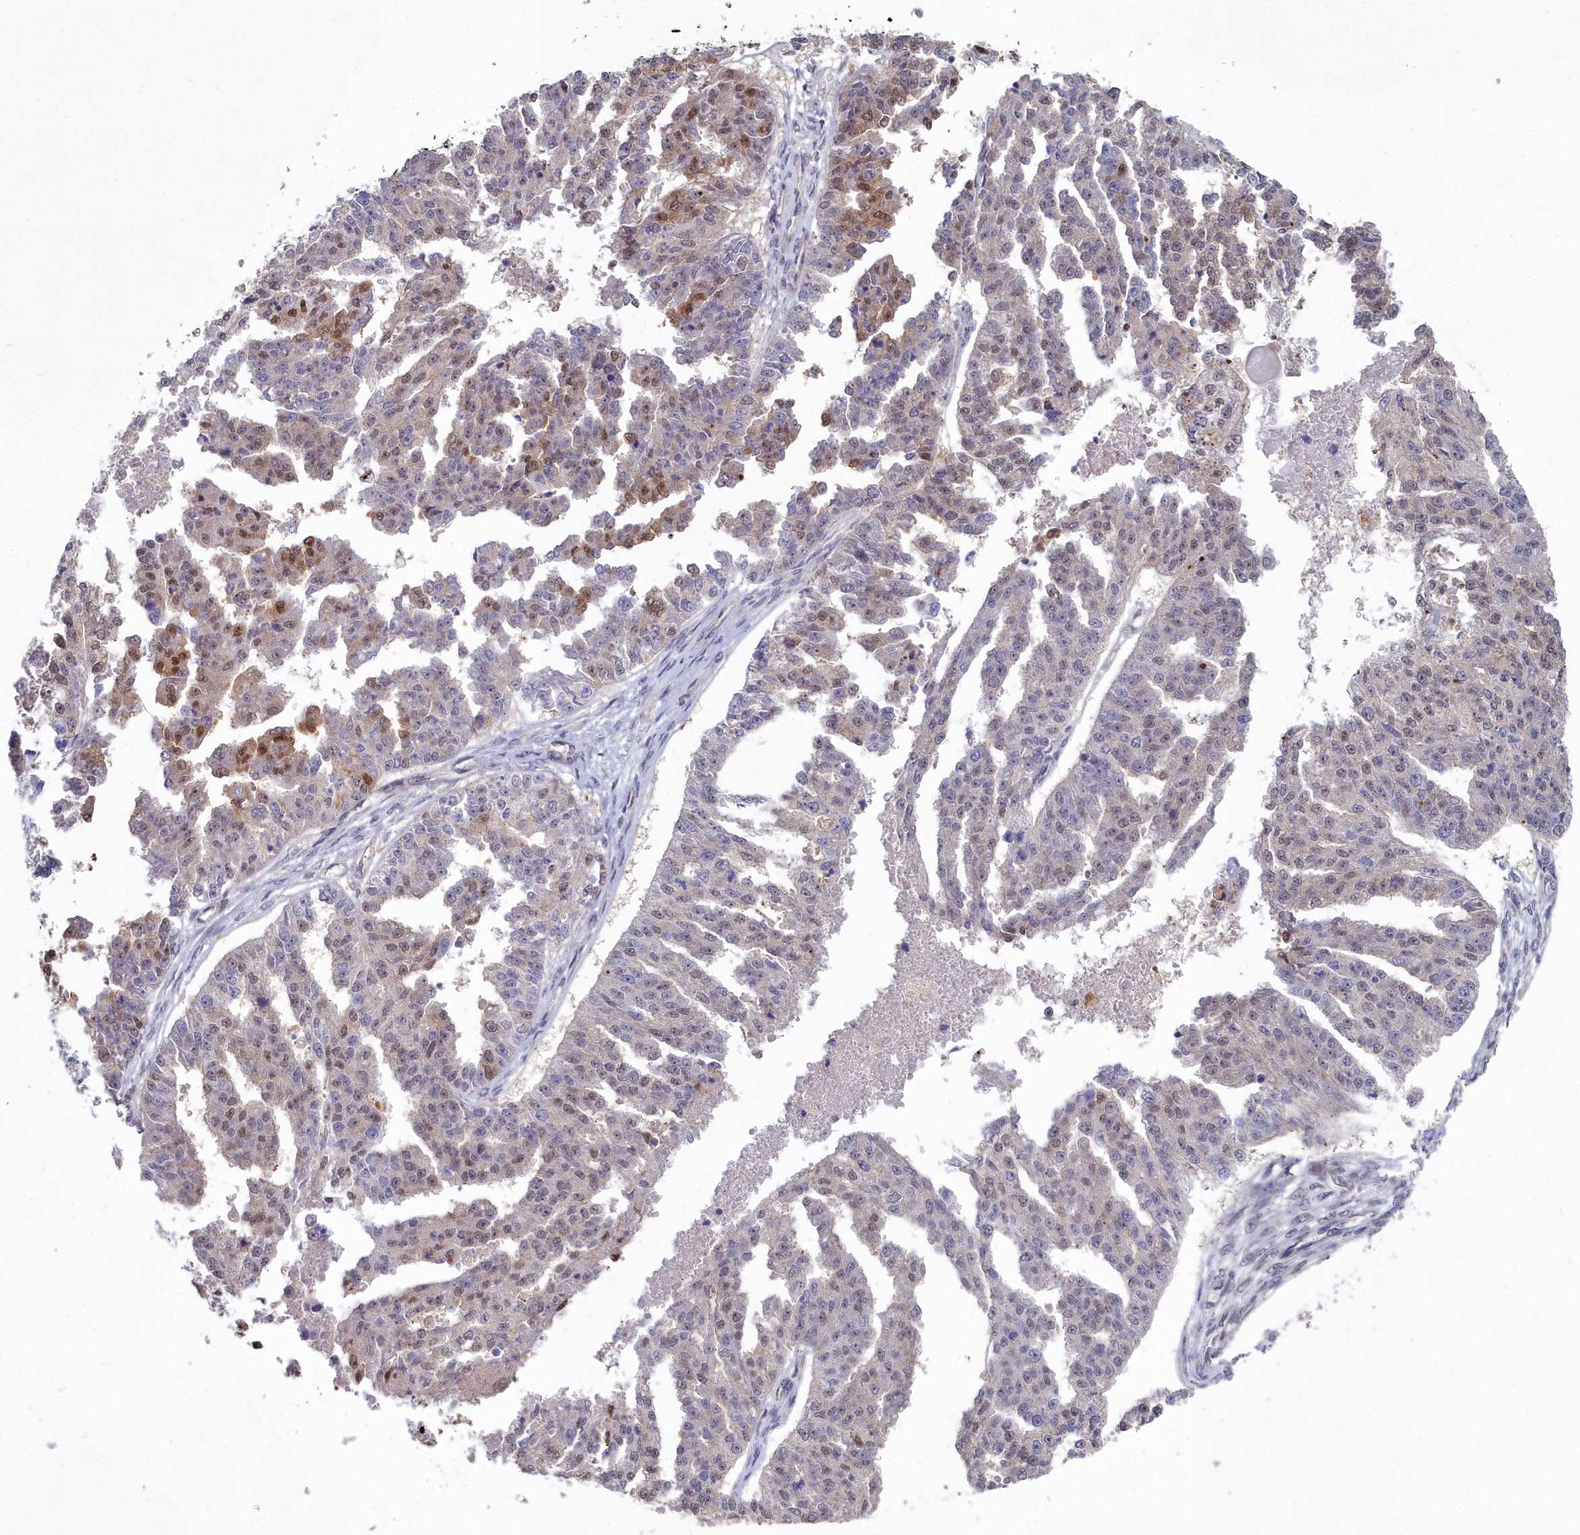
{"staining": {"intensity": "moderate", "quantity": "<25%", "location": "nuclear"}, "tissue": "ovarian cancer", "cell_type": "Tumor cells", "image_type": "cancer", "snomed": [{"axis": "morphology", "description": "Cystadenocarcinoma, serous, NOS"}, {"axis": "topography", "description": "Ovary"}], "caption": "The histopathology image displays immunohistochemical staining of ovarian serous cystadenocarcinoma. There is moderate nuclear positivity is identified in approximately <25% of tumor cells. (DAB (3,3'-diaminobenzidine) IHC with brightfield microscopy, high magnification).", "gene": "RPS27A", "patient": {"sex": "female", "age": 58}}